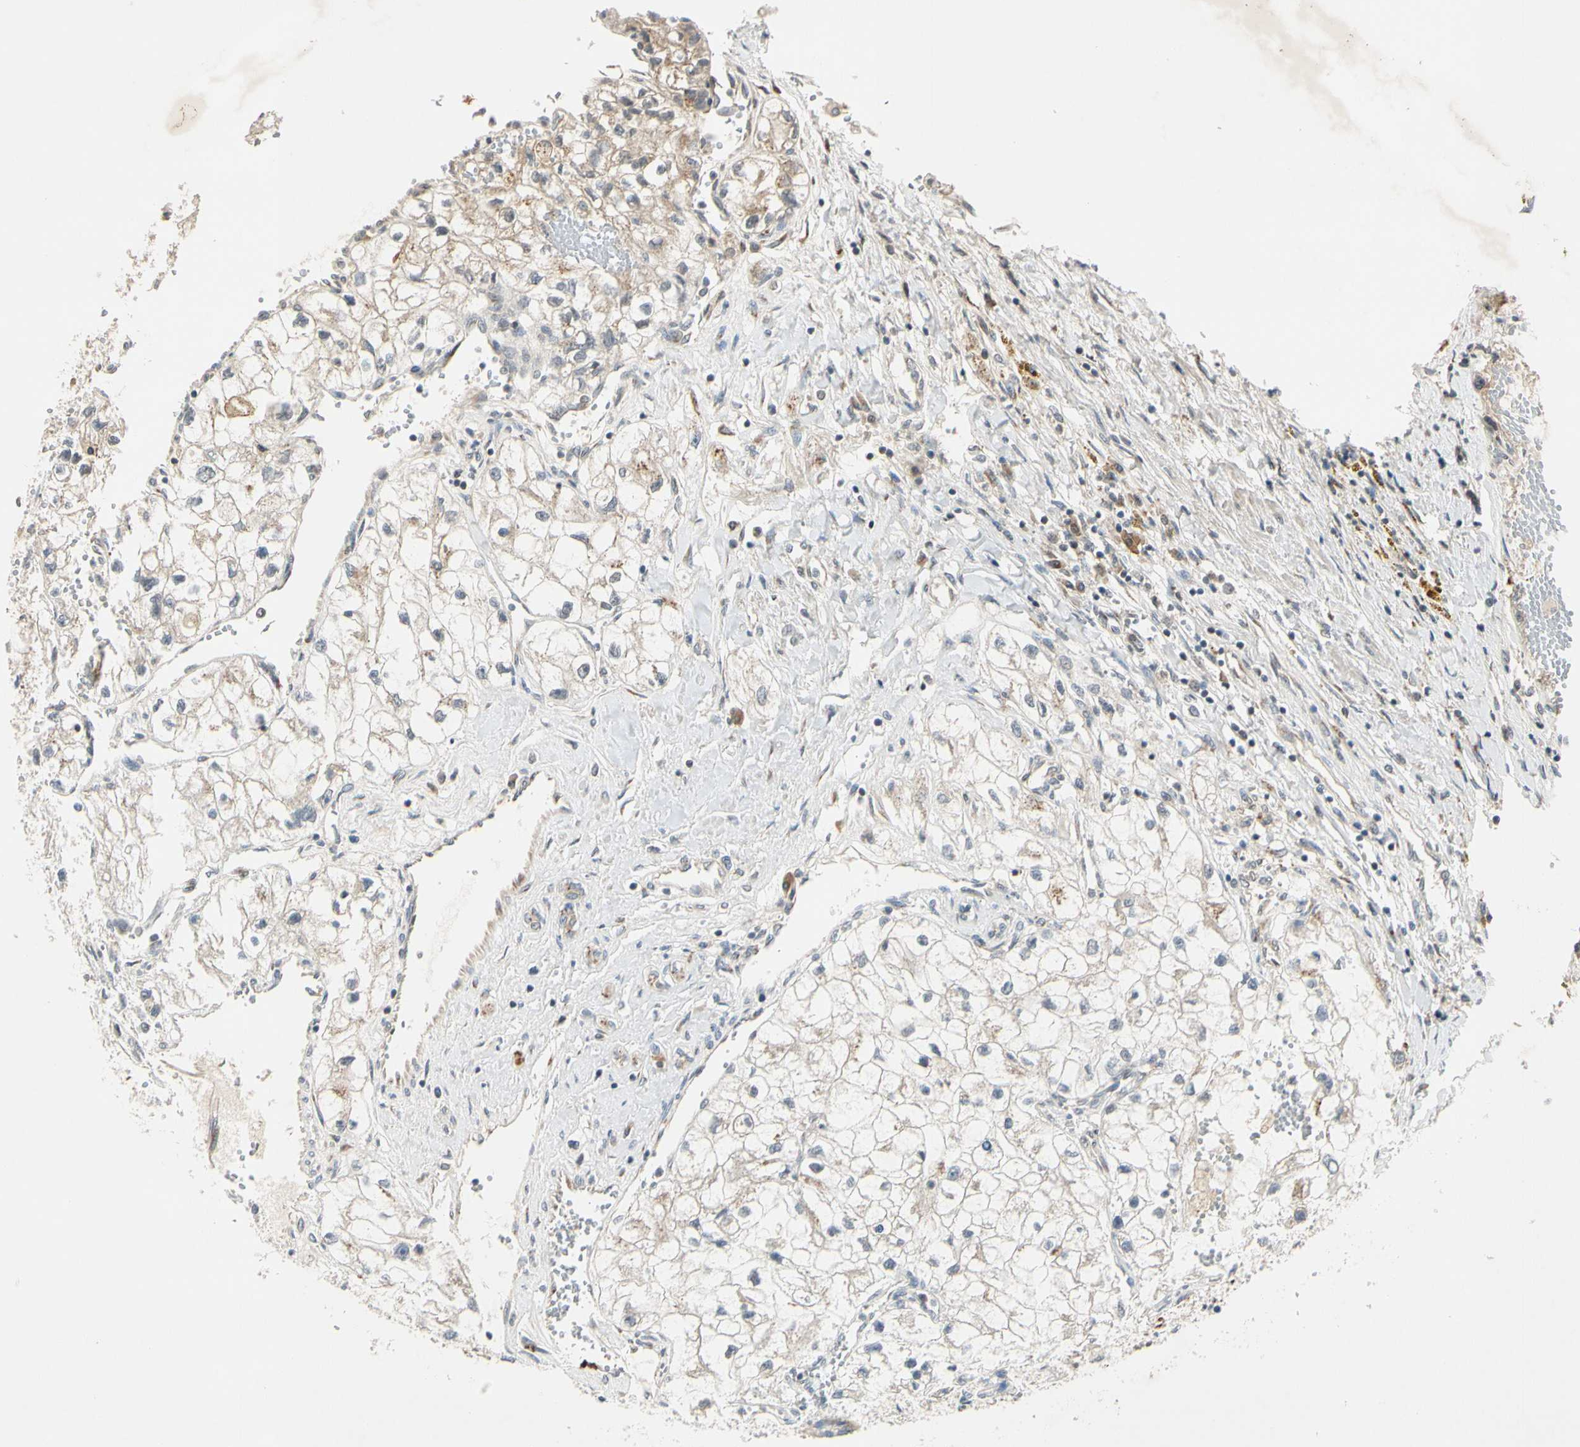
{"staining": {"intensity": "moderate", "quantity": "<25%", "location": "cytoplasmic/membranous"}, "tissue": "renal cancer", "cell_type": "Tumor cells", "image_type": "cancer", "snomed": [{"axis": "morphology", "description": "Adenocarcinoma, NOS"}, {"axis": "topography", "description": "Kidney"}], "caption": "Immunohistochemistry (DAB) staining of human renal cancer displays moderate cytoplasmic/membranous protein staining in about <25% of tumor cells.", "gene": "RPS6KB2", "patient": {"sex": "female", "age": 70}}